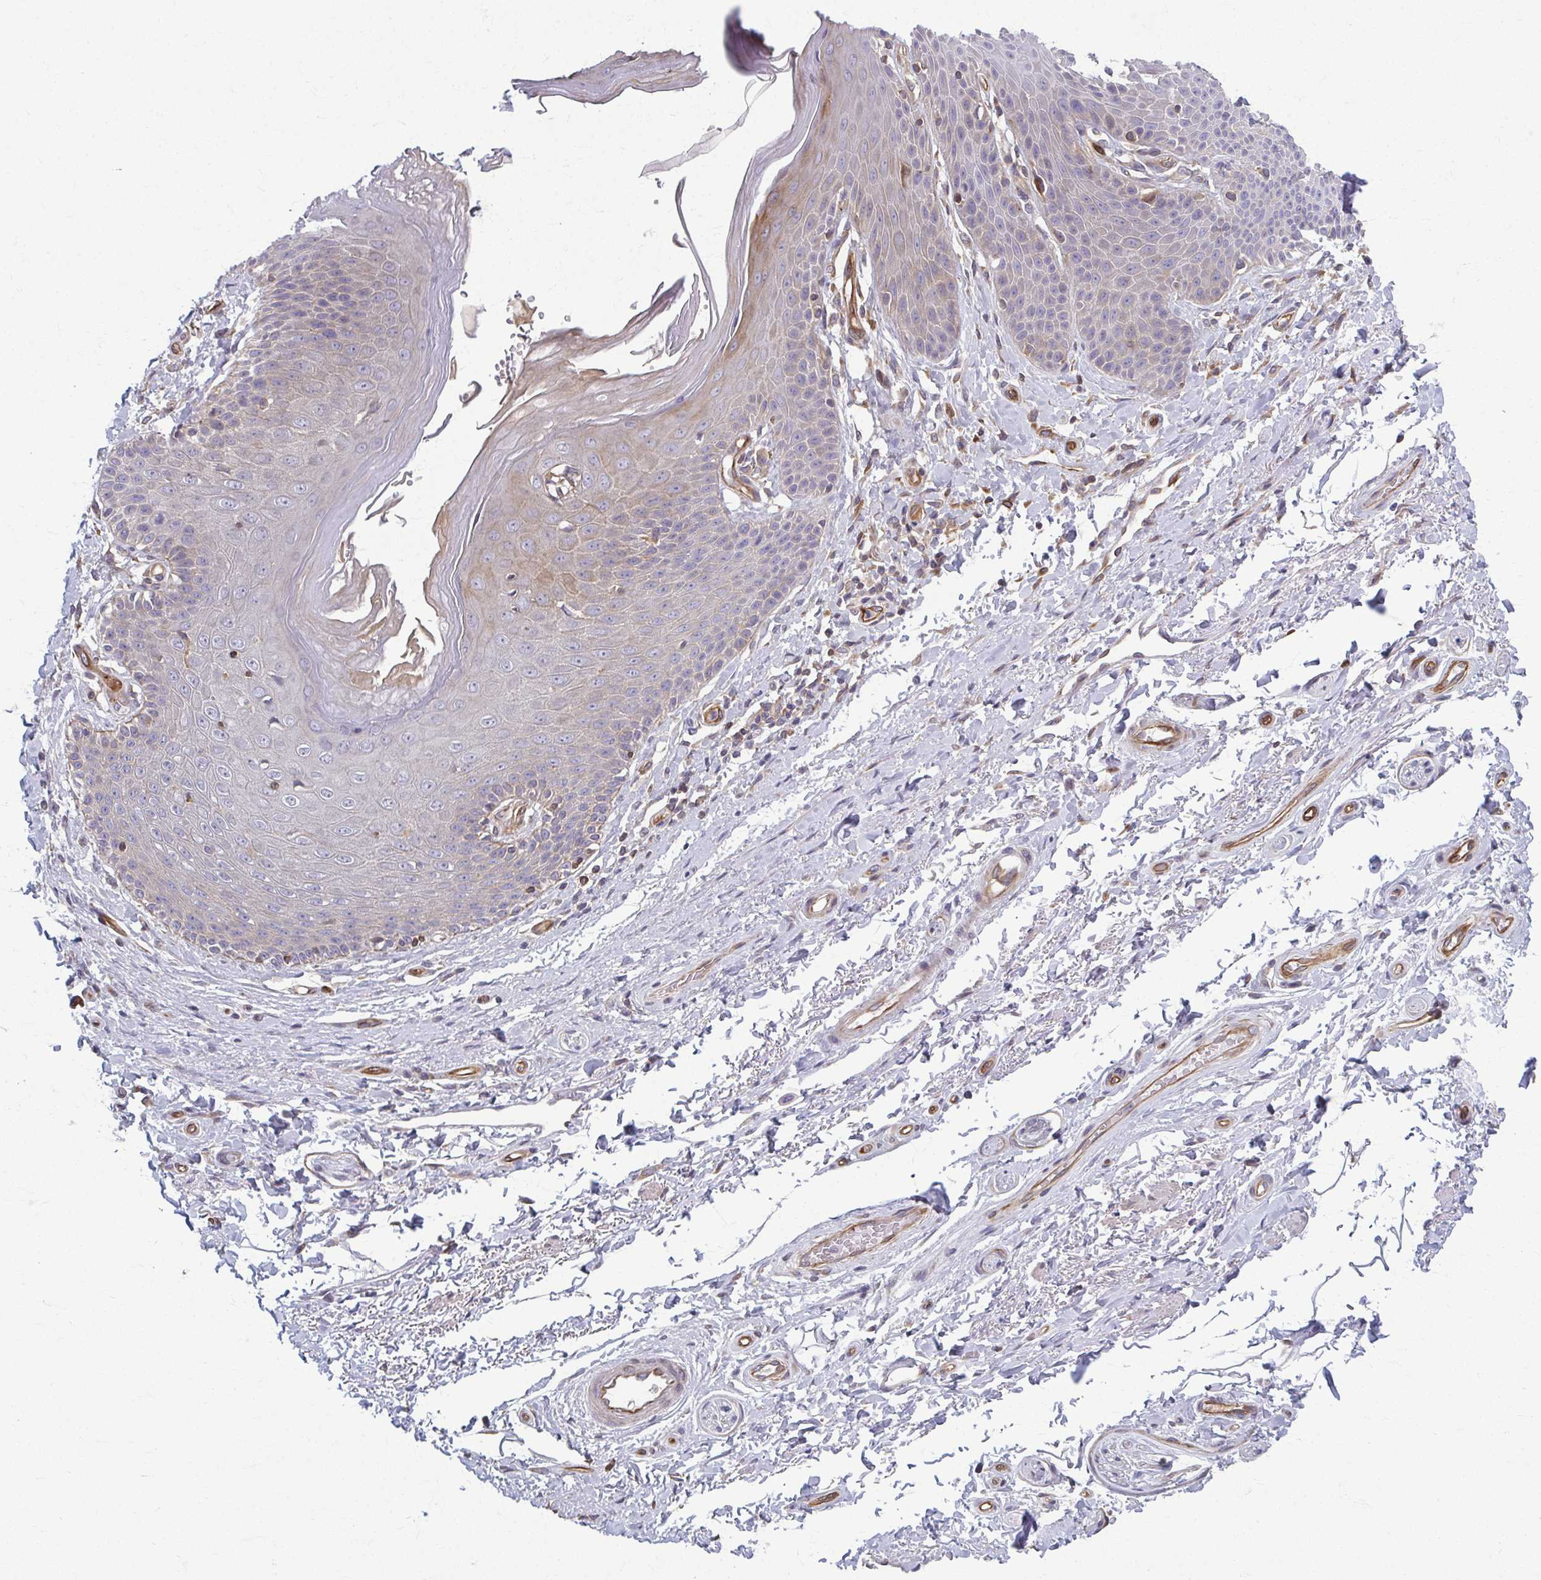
{"staining": {"intensity": "negative", "quantity": "none", "location": "none"}, "tissue": "adipose tissue", "cell_type": "Adipocytes", "image_type": "normal", "snomed": [{"axis": "morphology", "description": "Normal tissue, NOS"}, {"axis": "topography", "description": "Peripheral nerve tissue"}], "caption": "This is a image of IHC staining of unremarkable adipose tissue, which shows no expression in adipocytes.", "gene": "EID2B", "patient": {"sex": "male", "age": 51}}